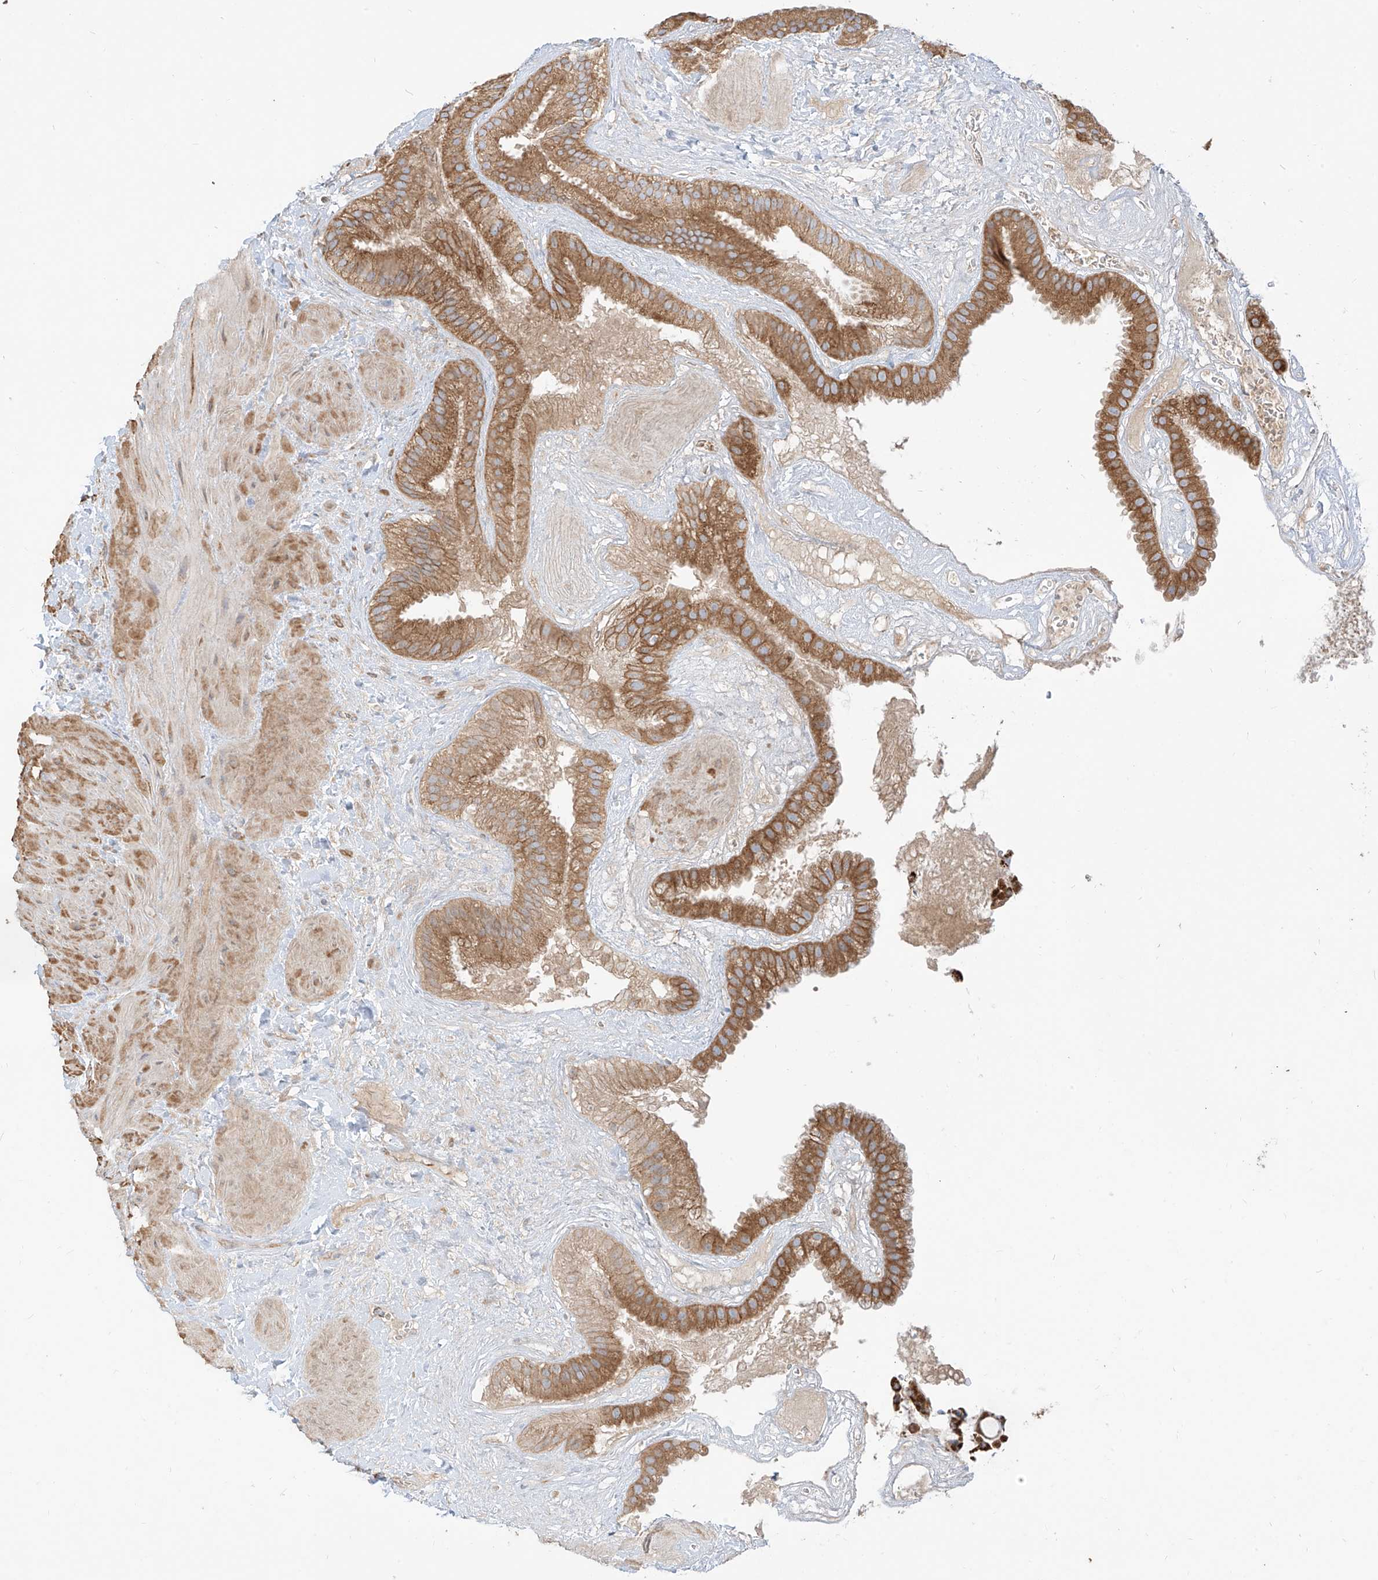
{"staining": {"intensity": "strong", "quantity": ">75%", "location": "cytoplasmic/membranous"}, "tissue": "gallbladder", "cell_type": "Glandular cells", "image_type": "normal", "snomed": [{"axis": "morphology", "description": "Normal tissue, NOS"}, {"axis": "topography", "description": "Gallbladder"}], "caption": "Glandular cells display high levels of strong cytoplasmic/membranous expression in about >75% of cells in unremarkable human gallbladder.", "gene": "PLCL1", "patient": {"sex": "male", "age": 55}}